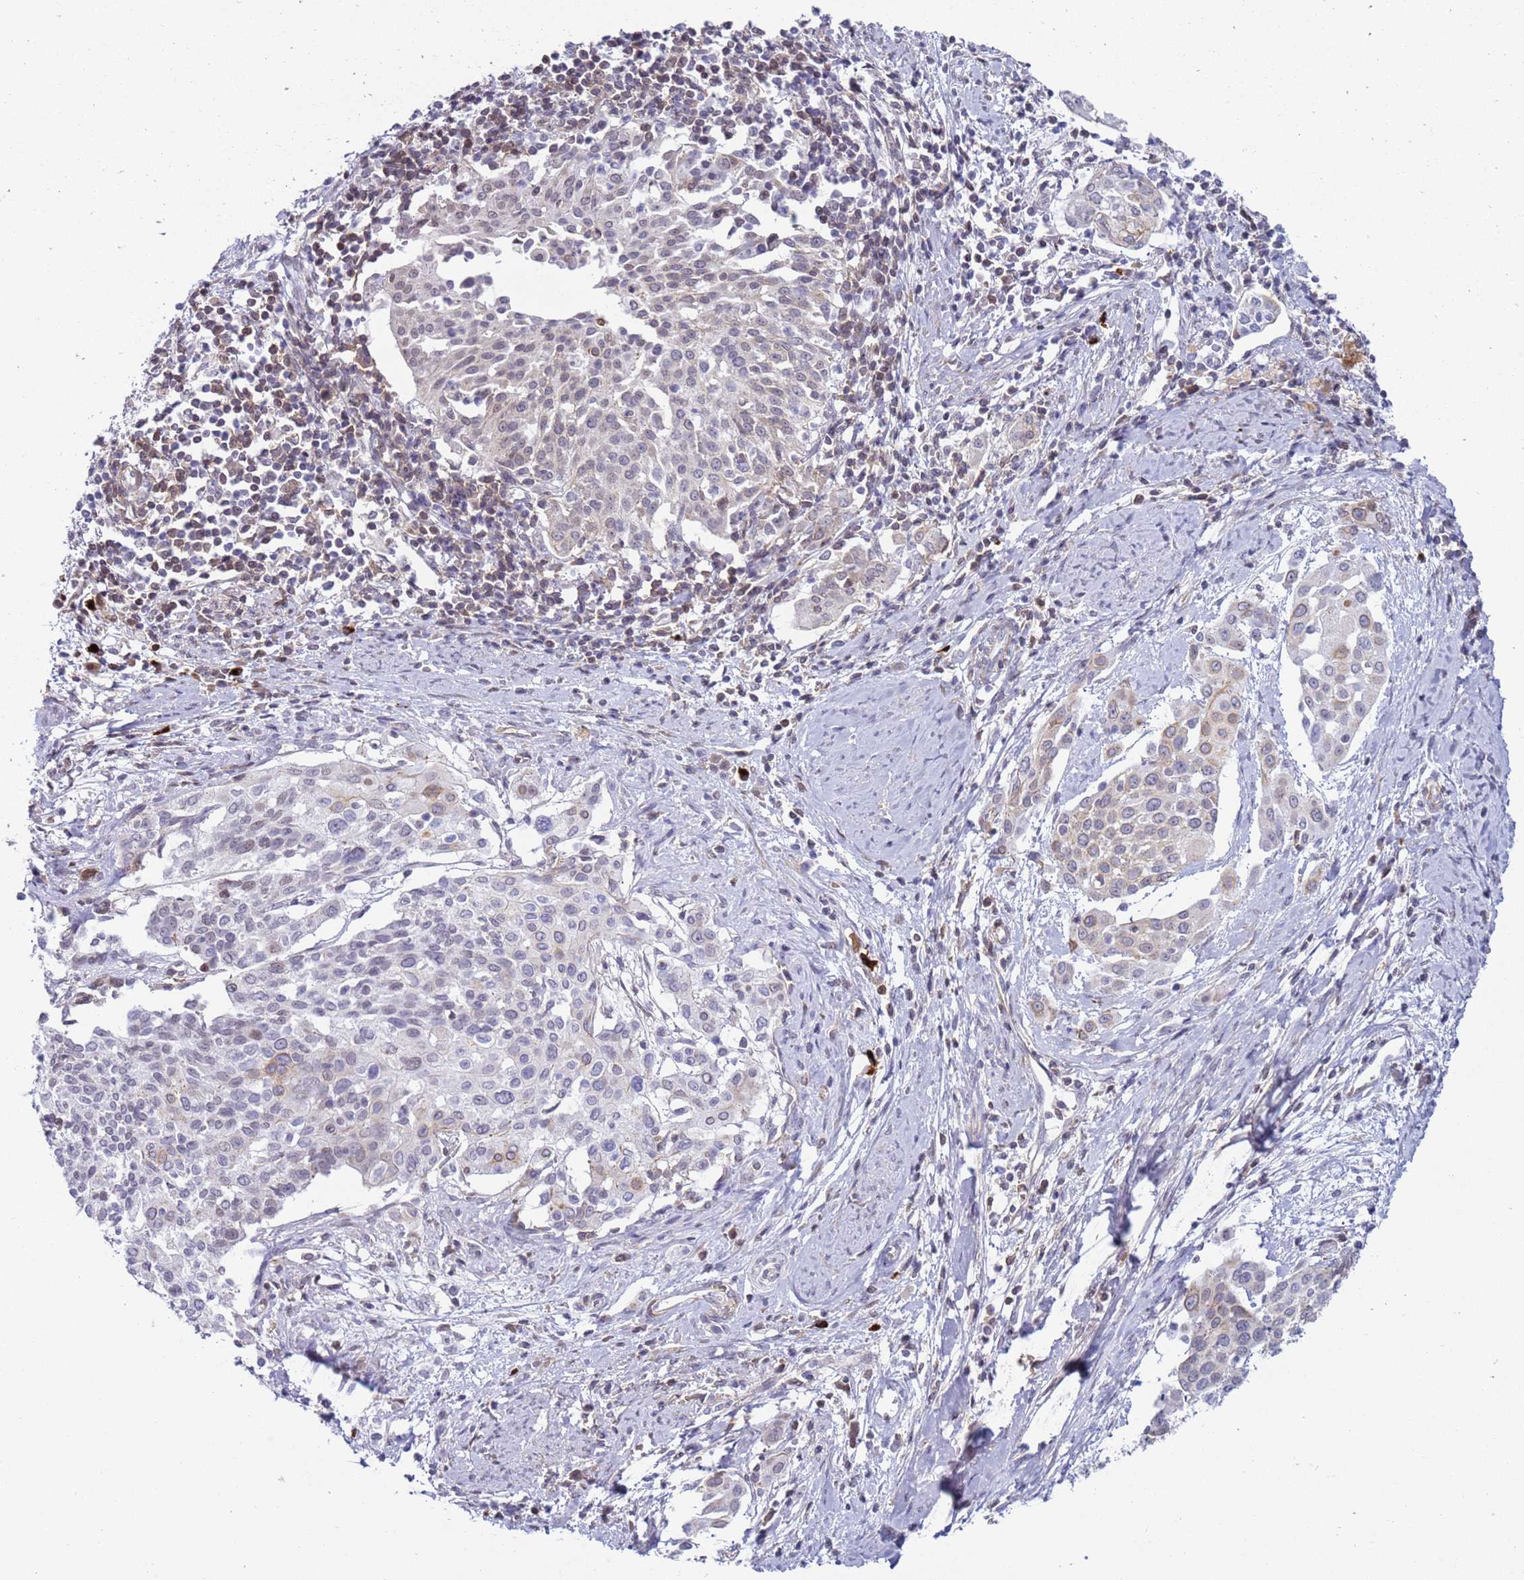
{"staining": {"intensity": "negative", "quantity": "none", "location": "none"}, "tissue": "cervical cancer", "cell_type": "Tumor cells", "image_type": "cancer", "snomed": [{"axis": "morphology", "description": "Squamous cell carcinoma, NOS"}, {"axis": "topography", "description": "Cervix"}], "caption": "Tumor cells are negative for protein expression in human cervical squamous cell carcinoma.", "gene": "NPAP1", "patient": {"sex": "female", "age": 44}}